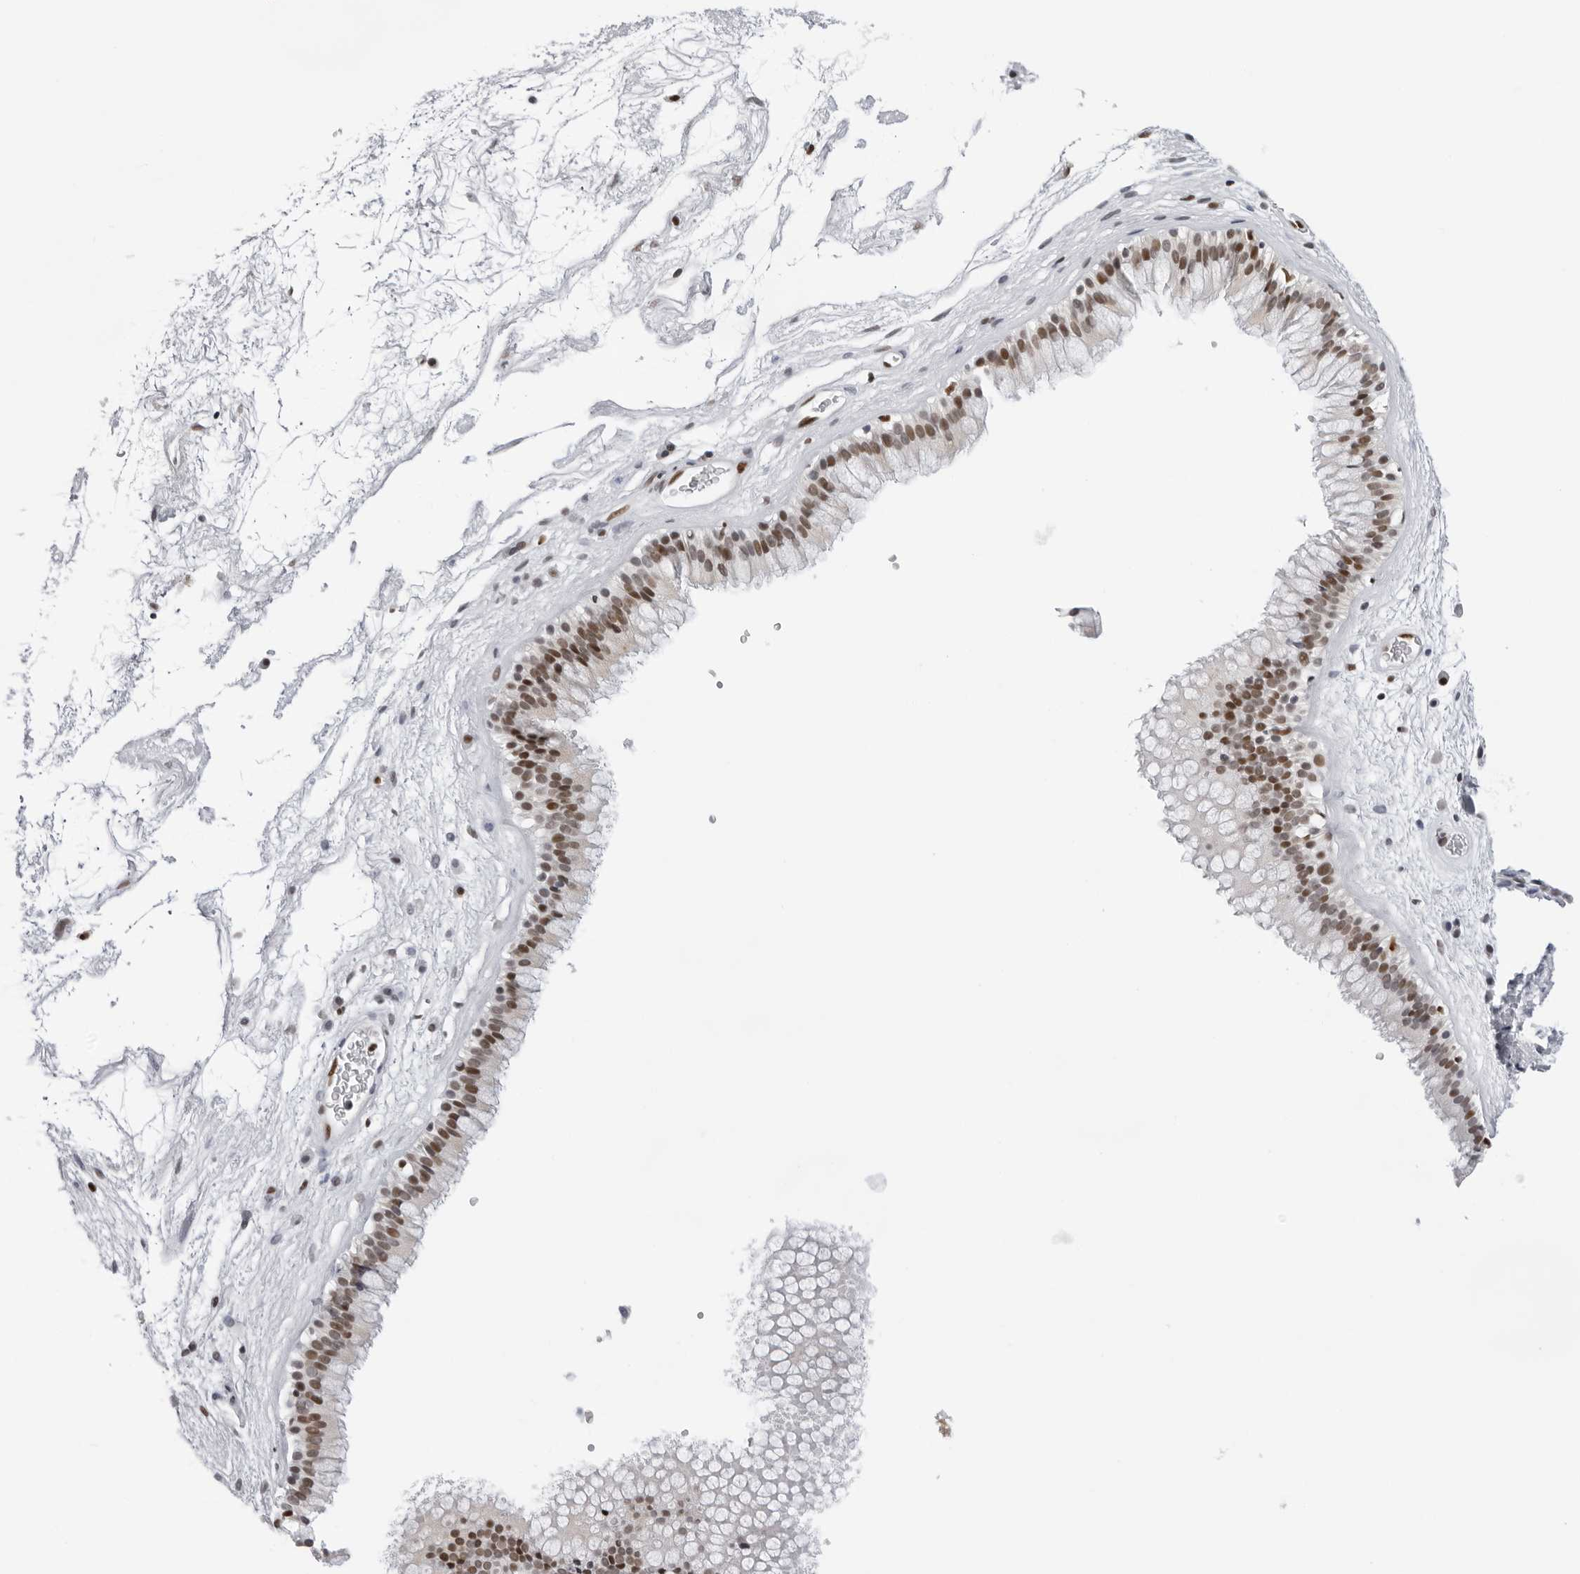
{"staining": {"intensity": "moderate", "quantity": ">75%", "location": "nuclear"}, "tissue": "nasopharynx", "cell_type": "Respiratory epithelial cells", "image_type": "normal", "snomed": [{"axis": "morphology", "description": "Normal tissue, NOS"}, {"axis": "morphology", "description": "Inflammation, NOS"}, {"axis": "topography", "description": "Nasopharynx"}], "caption": "Moderate nuclear positivity is present in approximately >75% of respiratory epithelial cells in benign nasopharynx.", "gene": "OGG1", "patient": {"sex": "male", "age": 48}}